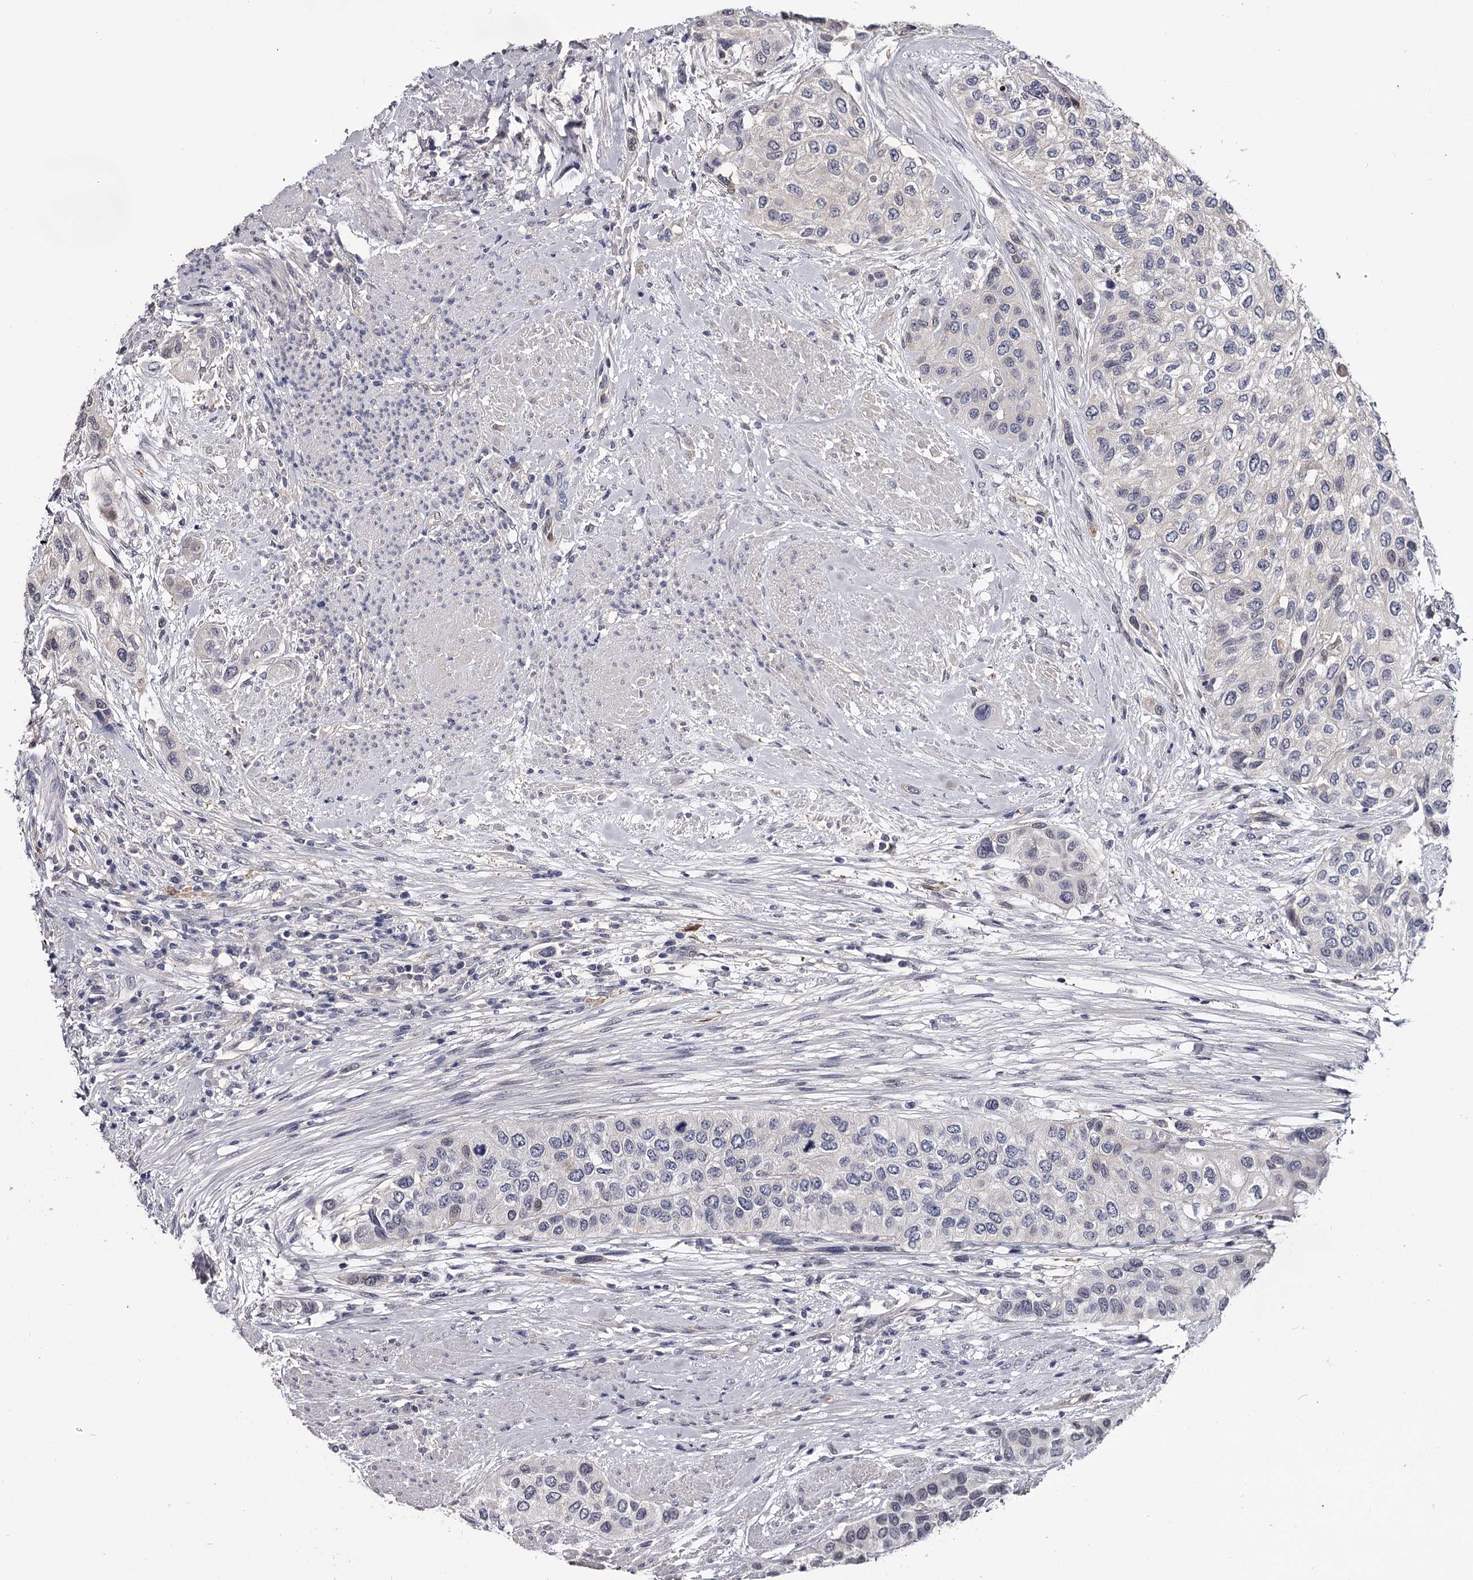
{"staining": {"intensity": "negative", "quantity": "none", "location": "none"}, "tissue": "urothelial cancer", "cell_type": "Tumor cells", "image_type": "cancer", "snomed": [{"axis": "morphology", "description": "Normal tissue, NOS"}, {"axis": "morphology", "description": "Urothelial carcinoma, High grade"}, {"axis": "topography", "description": "Vascular tissue"}, {"axis": "topography", "description": "Urinary bladder"}], "caption": "Tumor cells show no significant positivity in urothelial cancer.", "gene": "GSTO1", "patient": {"sex": "female", "age": 56}}